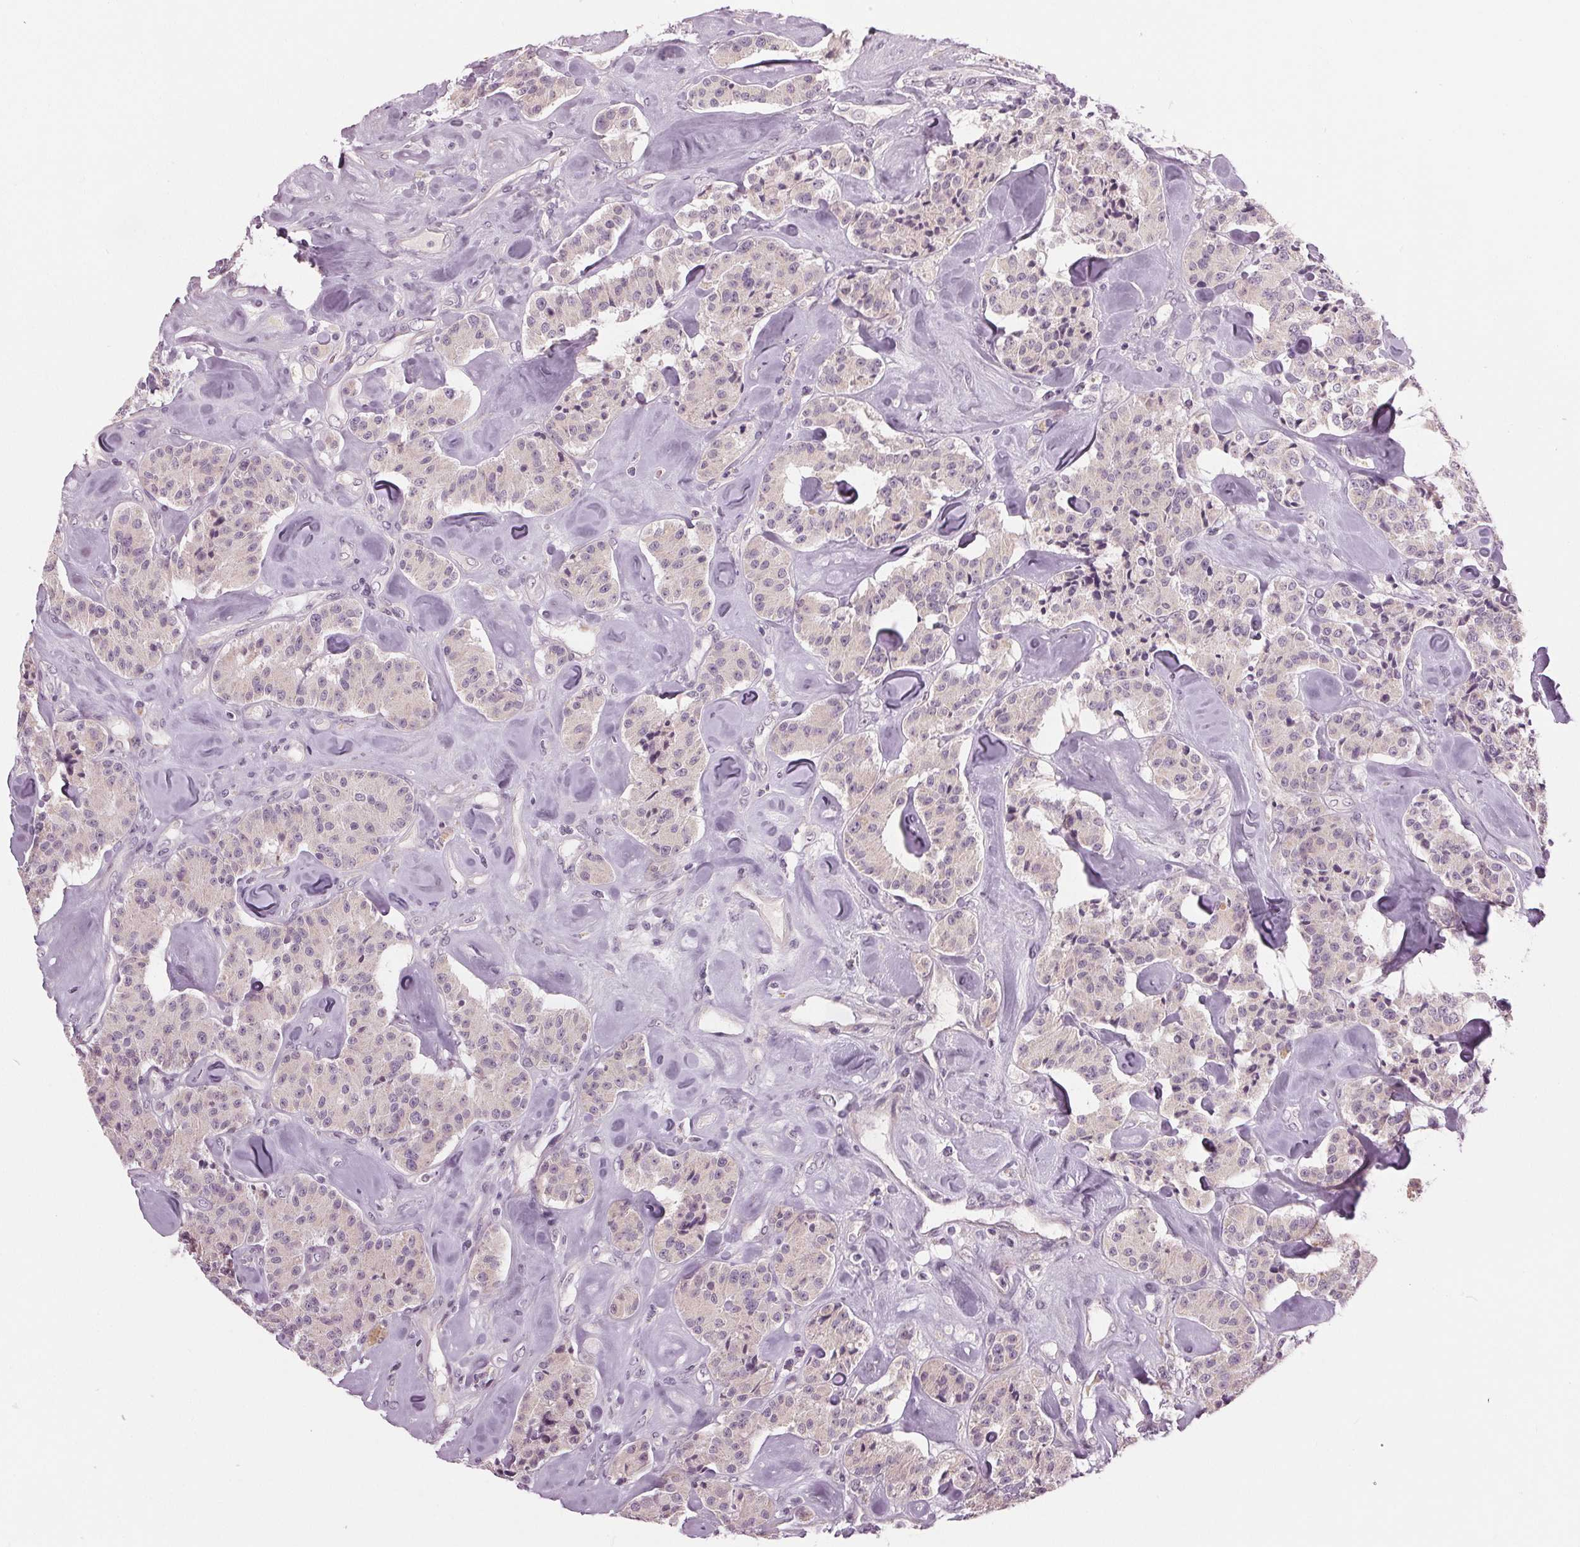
{"staining": {"intensity": "negative", "quantity": "none", "location": "none"}, "tissue": "carcinoid", "cell_type": "Tumor cells", "image_type": "cancer", "snomed": [{"axis": "morphology", "description": "Carcinoid, malignant, NOS"}, {"axis": "topography", "description": "Pancreas"}], "caption": "Malignant carcinoid stained for a protein using immunohistochemistry (IHC) displays no staining tumor cells.", "gene": "ZNF605", "patient": {"sex": "male", "age": 41}}